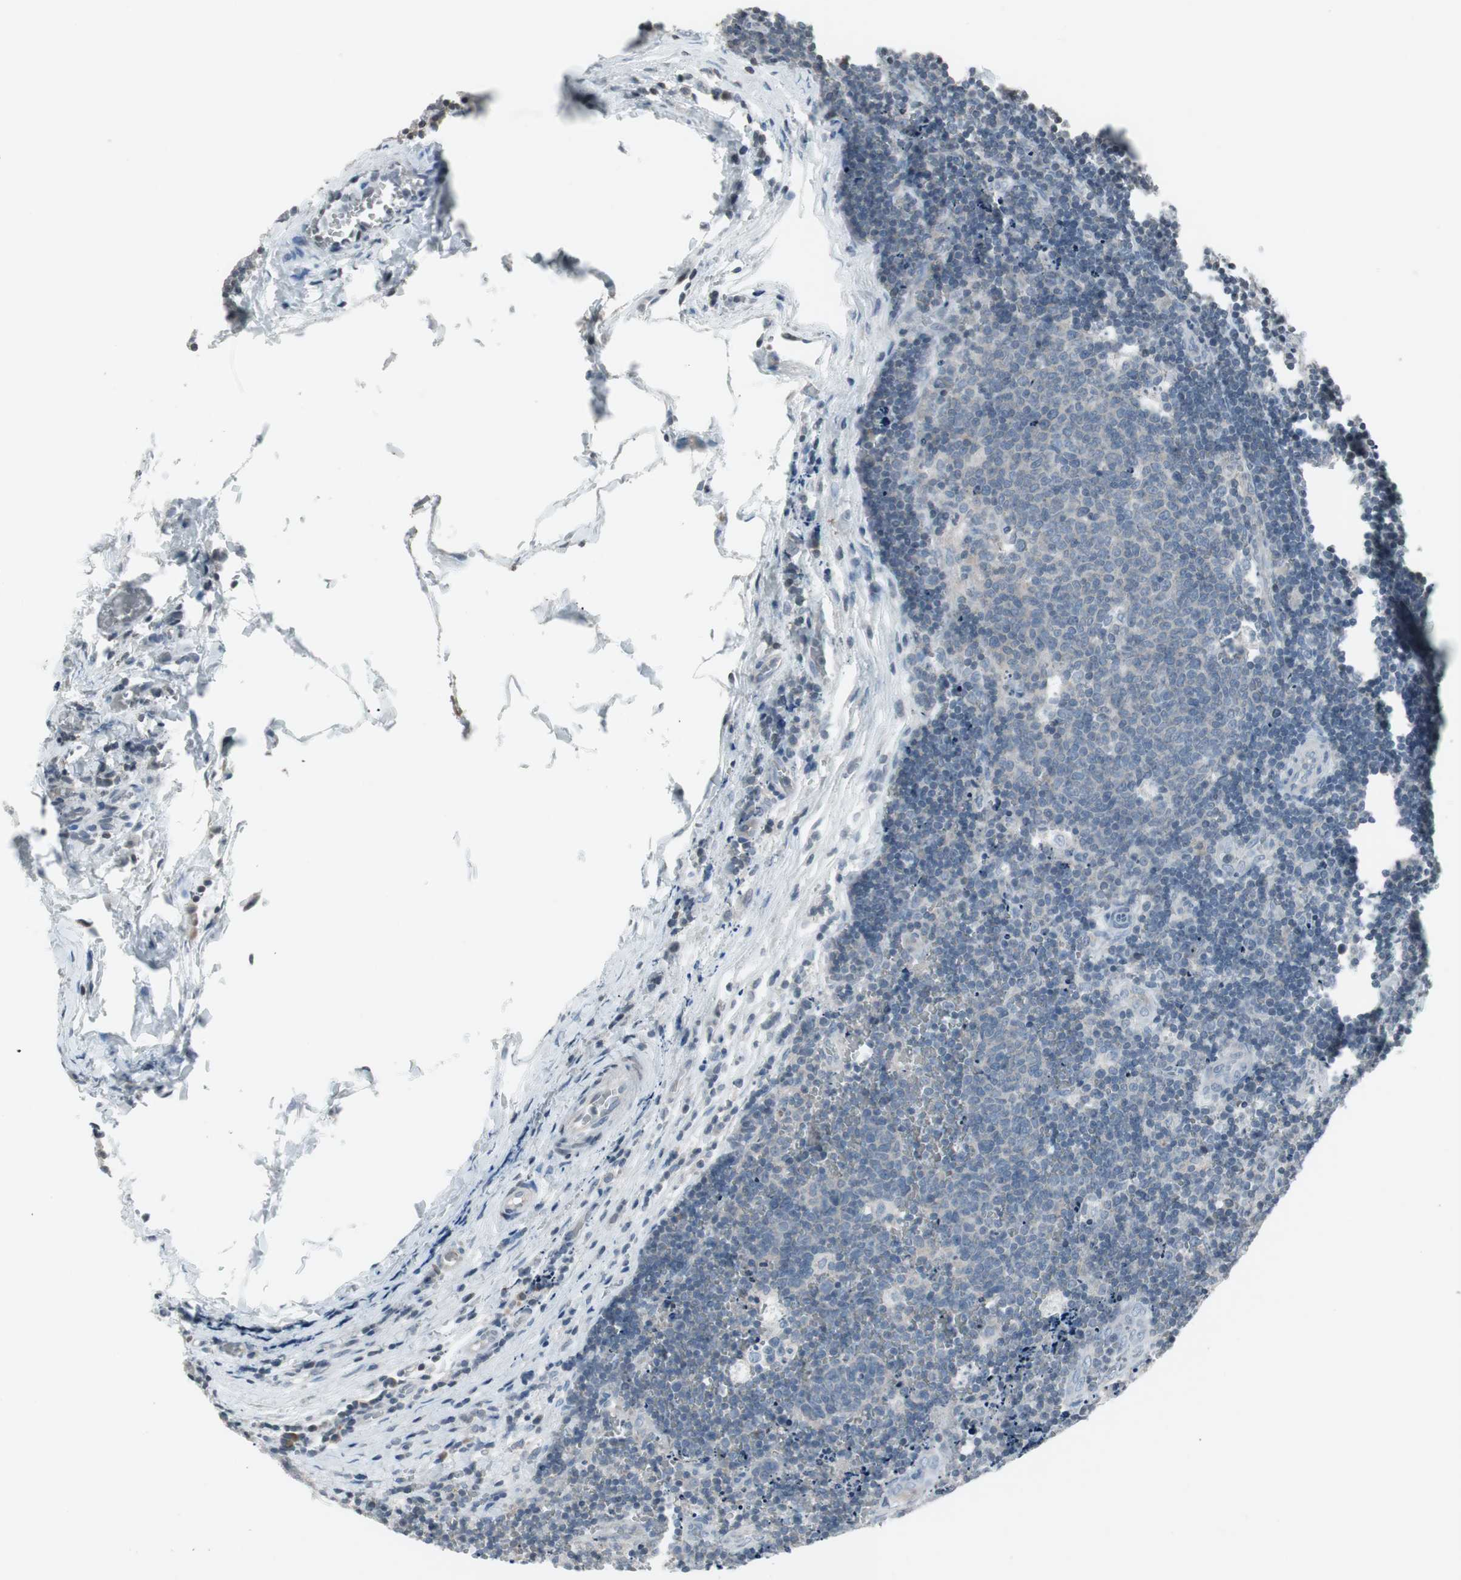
{"staining": {"intensity": "negative", "quantity": "none", "location": "none"}, "tissue": "lymph node", "cell_type": "Germinal center cells", "image_type": "normal", "snomed": [{"axis": "morphology", "description": "Normal tissue, NOS"}, {"axis": "topography", "description": "Lymph node"}, {"axis": "topography", "description": "Salivary gland"}], "caption": "Immunohistochemistry (IHC) of normal lymph node demonstrates no expression in germinal center cells. (DAB (3,3'-diaminobenzidine) immunohistochemistry, high magnification).", "gene": "ARG2", "patient": {"sex": "male", "age": 8}}